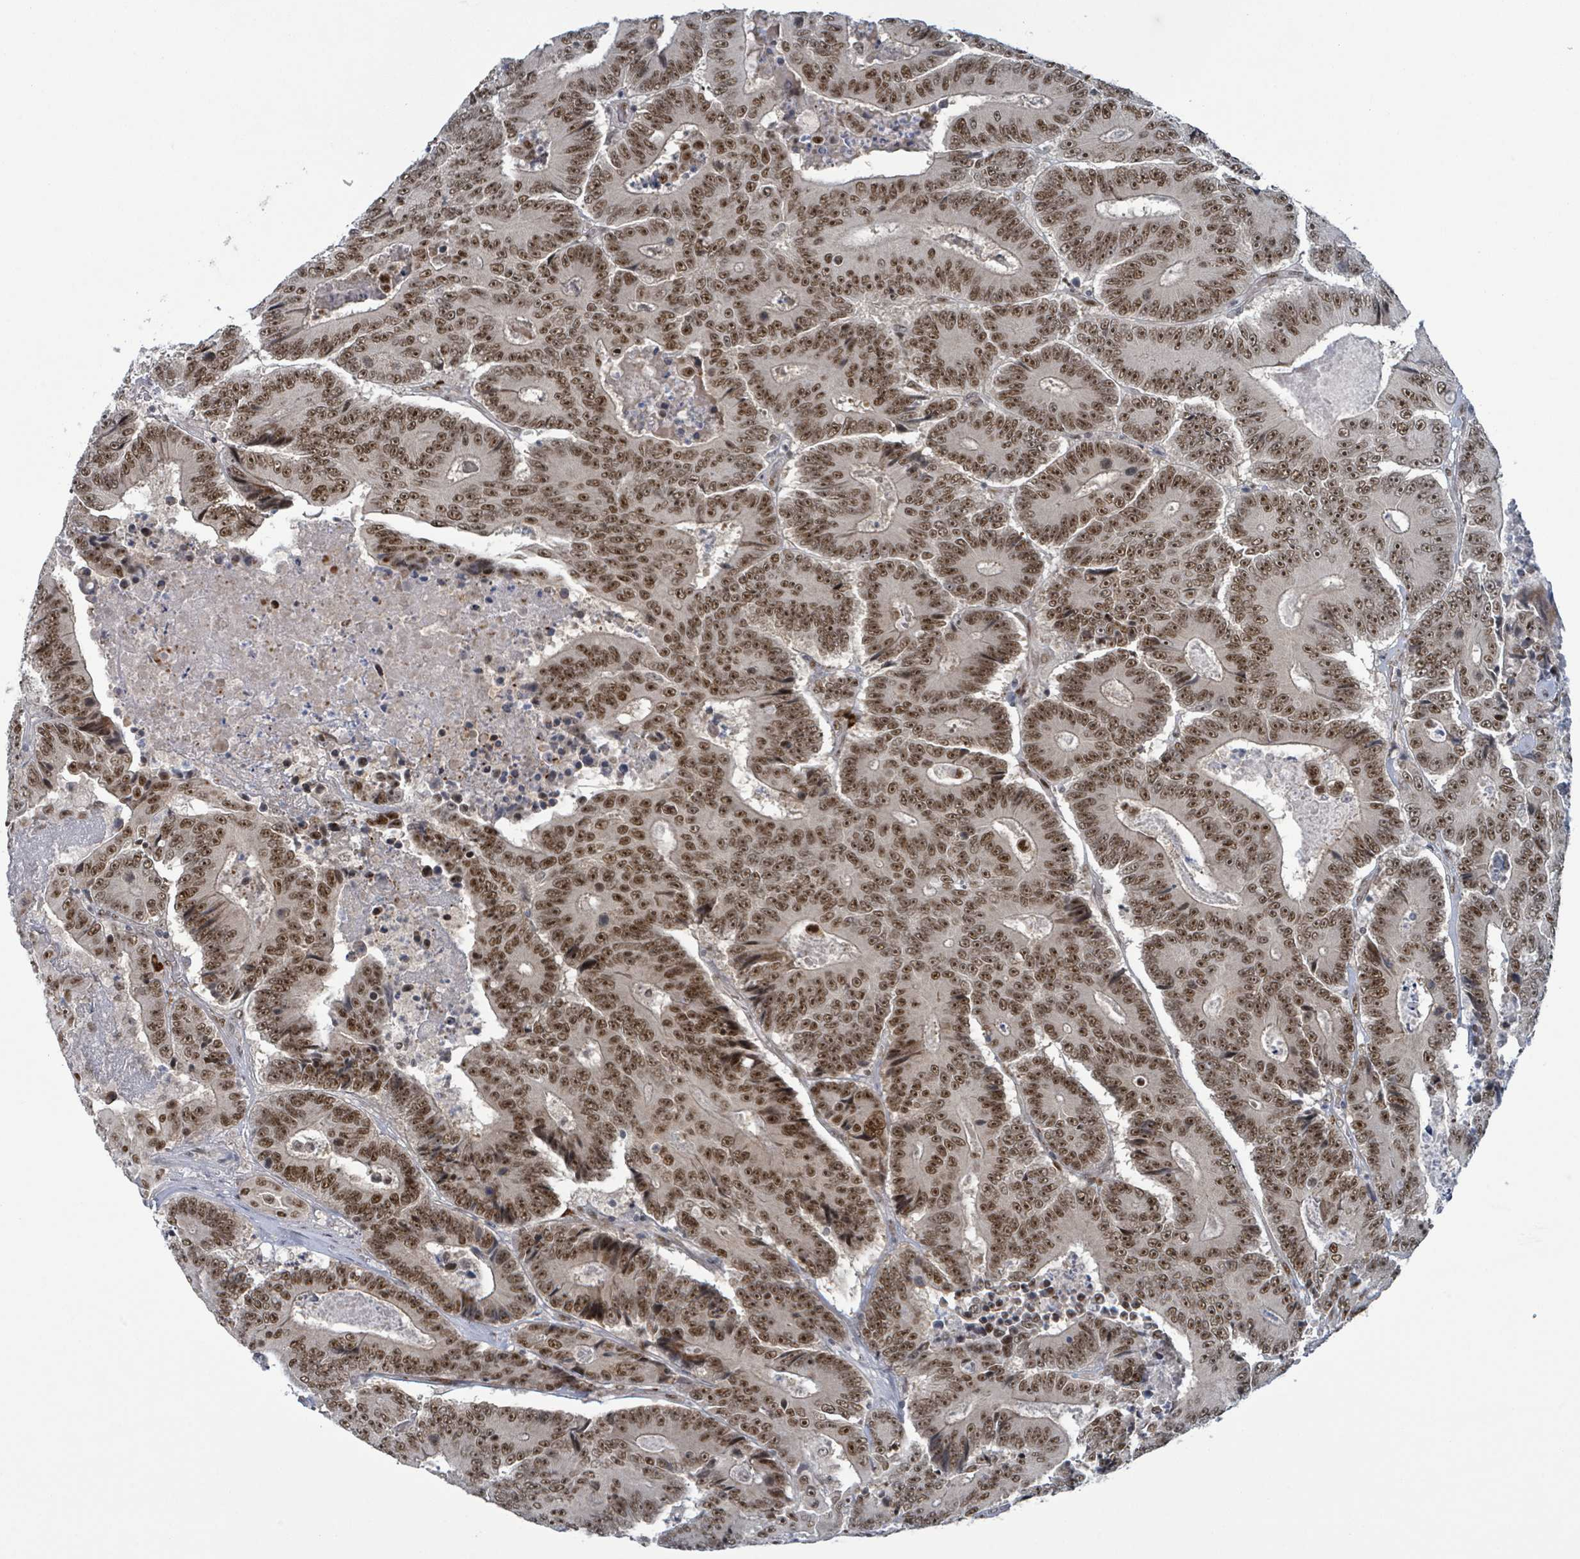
{"staining": {"intensity": "moderate", "quantity": ">75%", "location": "nuclear"}, "tissue": "colorectal cancer", "cell_type": "Tumor cells", "image_type": "cancer", "snomed": [{"axis": "morphology", "description": "Adenocarcinoma, NOS"}, {"axis": "topography", "description": "Colon"}], "caption": "A high-resolution image shows immunohistochemistry staining of colorectal cancer (adenocarcinoma), which demonstrates moderate nuclear staining in approximately >75% of tumor cells.", "gene": "KLF3", "patient": {"sex": "male", "age": 83}}